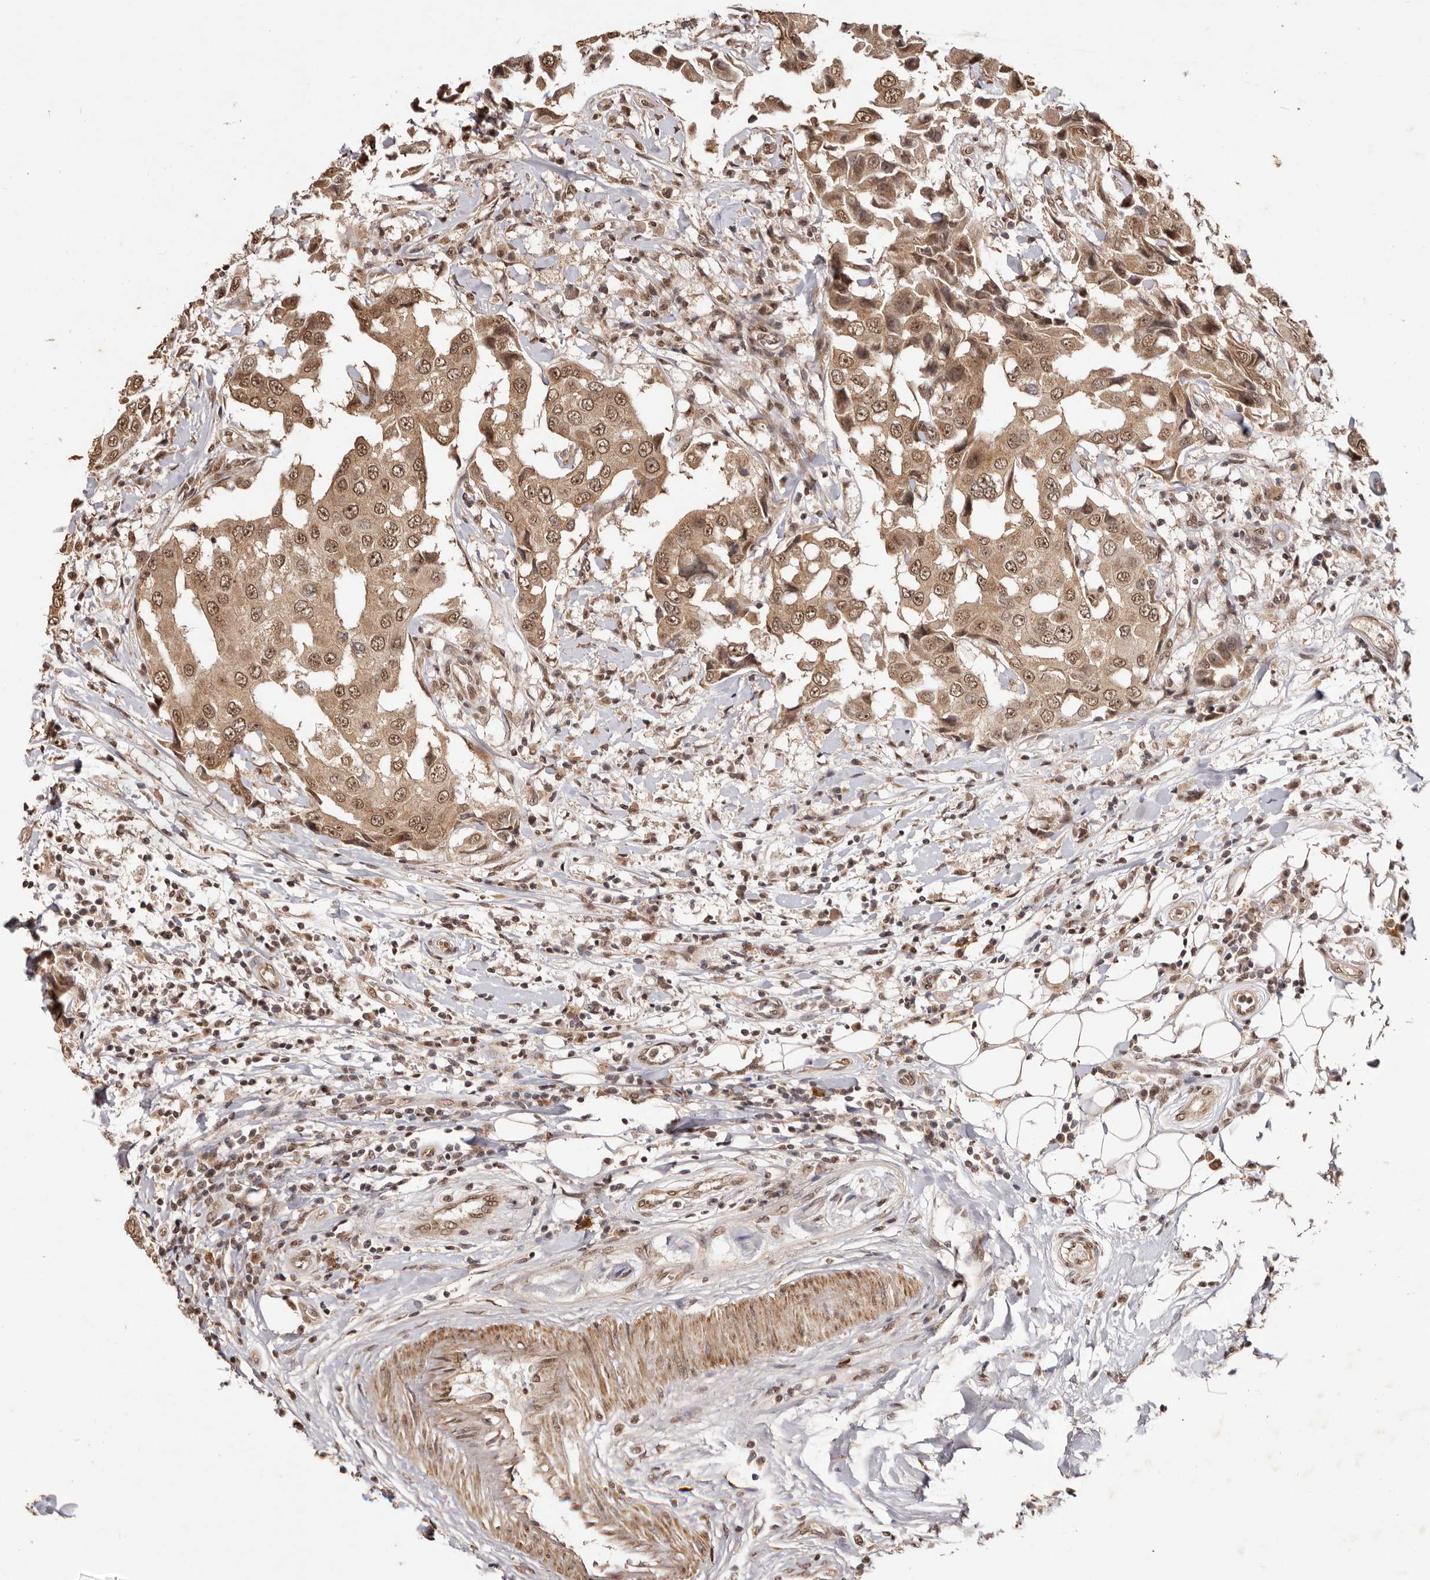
{"staining": {"intensity": "moderate", "quantity": ">75%", "location": "cytoplasmic/membranous,nuclear"}, "tissue": "breast cancer", "cell_type": "Tumor cells", "image_type": "cancer", "snomed": [{"axis": "morphology", "description": "Duct carcinoma"}, {"axis": "topography", "description": "Breast"}], "caption": "A high-resolution photomicrograph shows immunohistochemistry (IHC) staining of breast cancer, which displays moderate cytoplasmic/membranous and nuclear expression in about >75% of tumor cells.", "gene": "NOTCH1", "patient": {"sex": "female", "age": 27}}